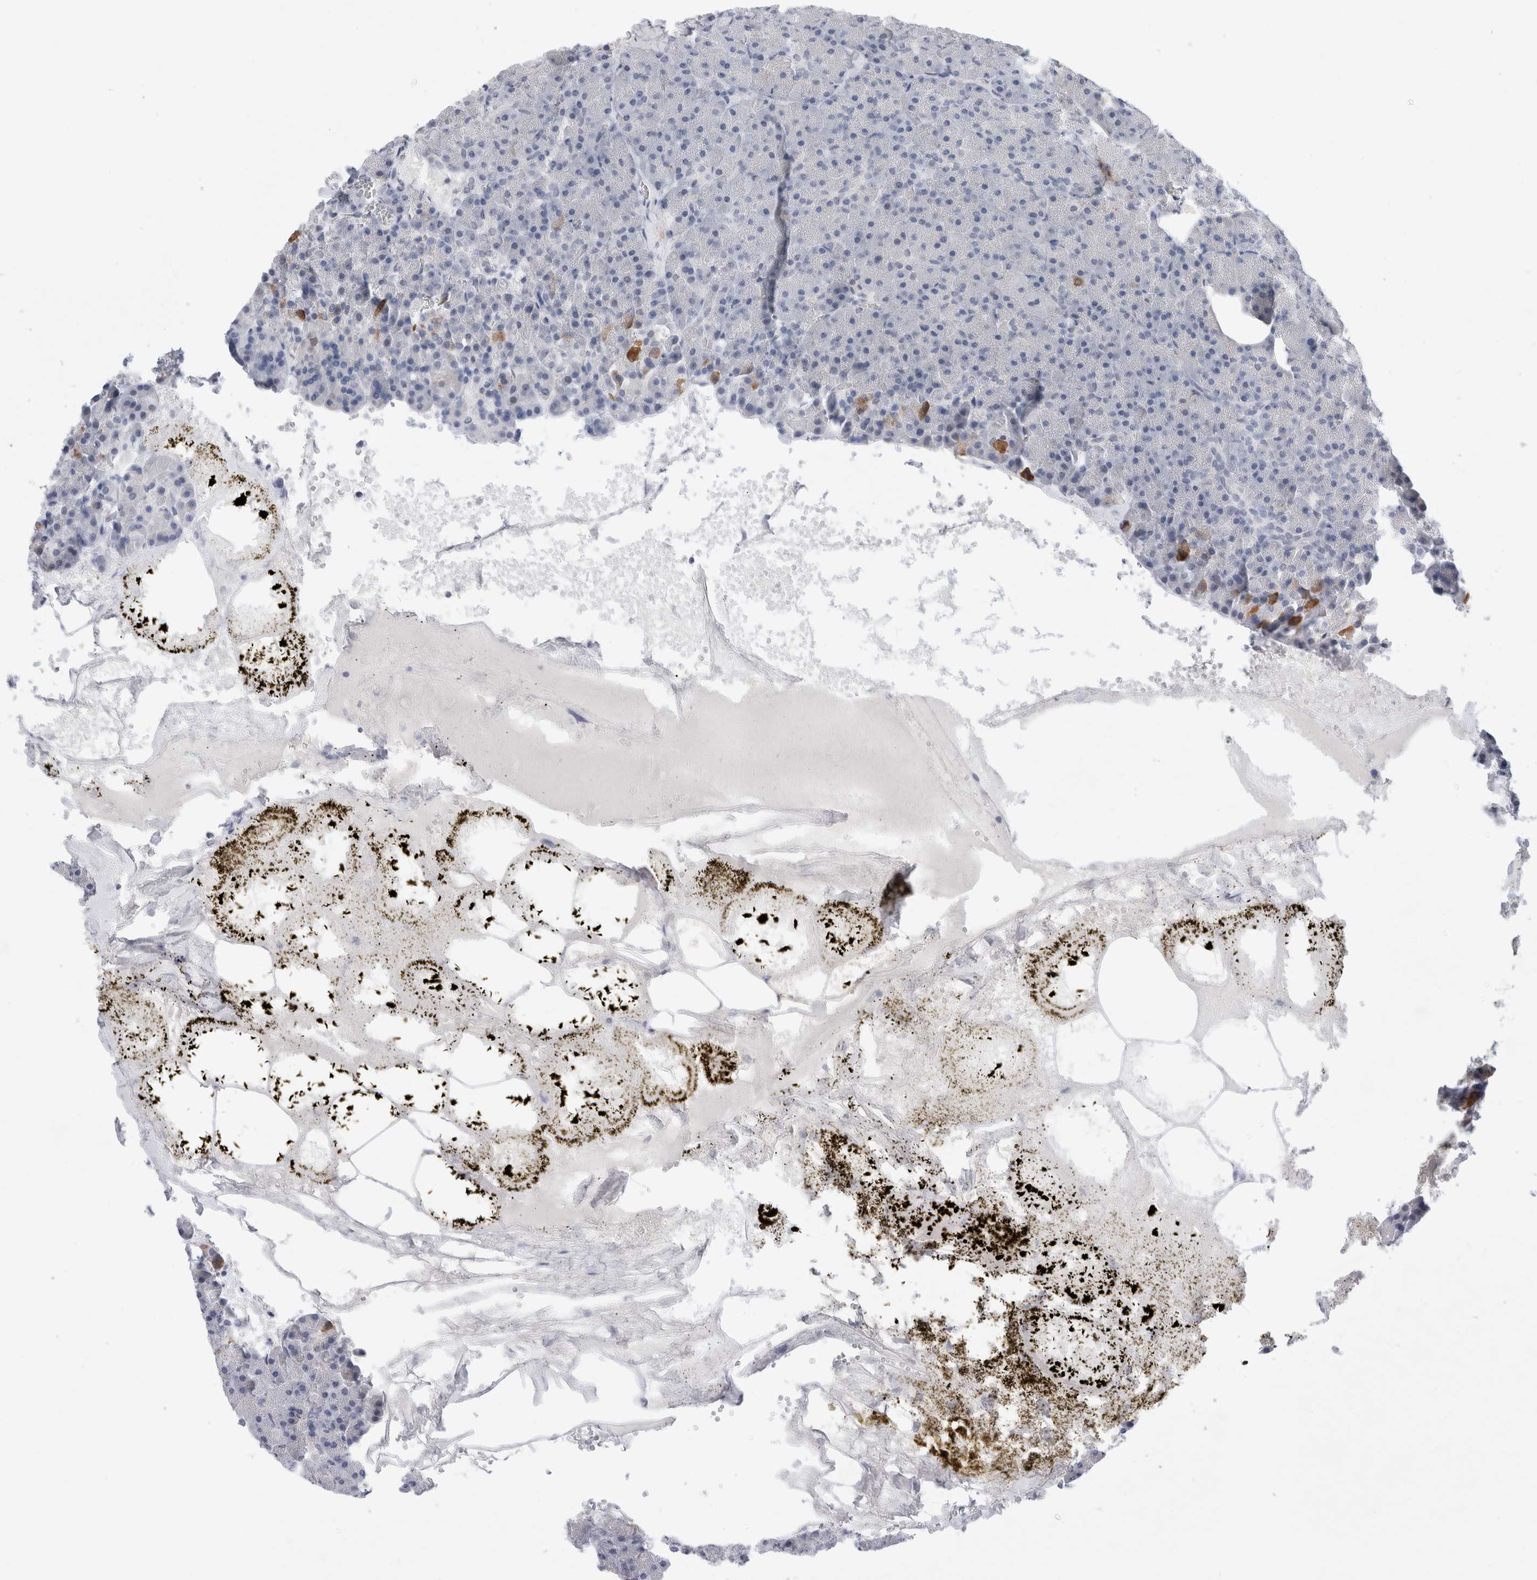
{"staining": {"intensity": "negative", "quantity": "none", "location": "none"}, "tissue": "pancreas", "cell_type": "Exocrine glandular cells", "image_type": "normal", "snomed": [{"axis": "morphology", "description": "Normal tissue, NOS"}, {"axis": "morphology", "description": "Carcinoid, malignant, NOS"}, {"axis": "topography", "description": "Pancreas"}], "caption": "Immunohistochemistry (IHC) micrograph of normal human pancreas stained for a protein (brown), which exhibits no expression in exocrine glandular cells.", "gene": "KNL1", "patient": {"sex": "female", "age": 35}}